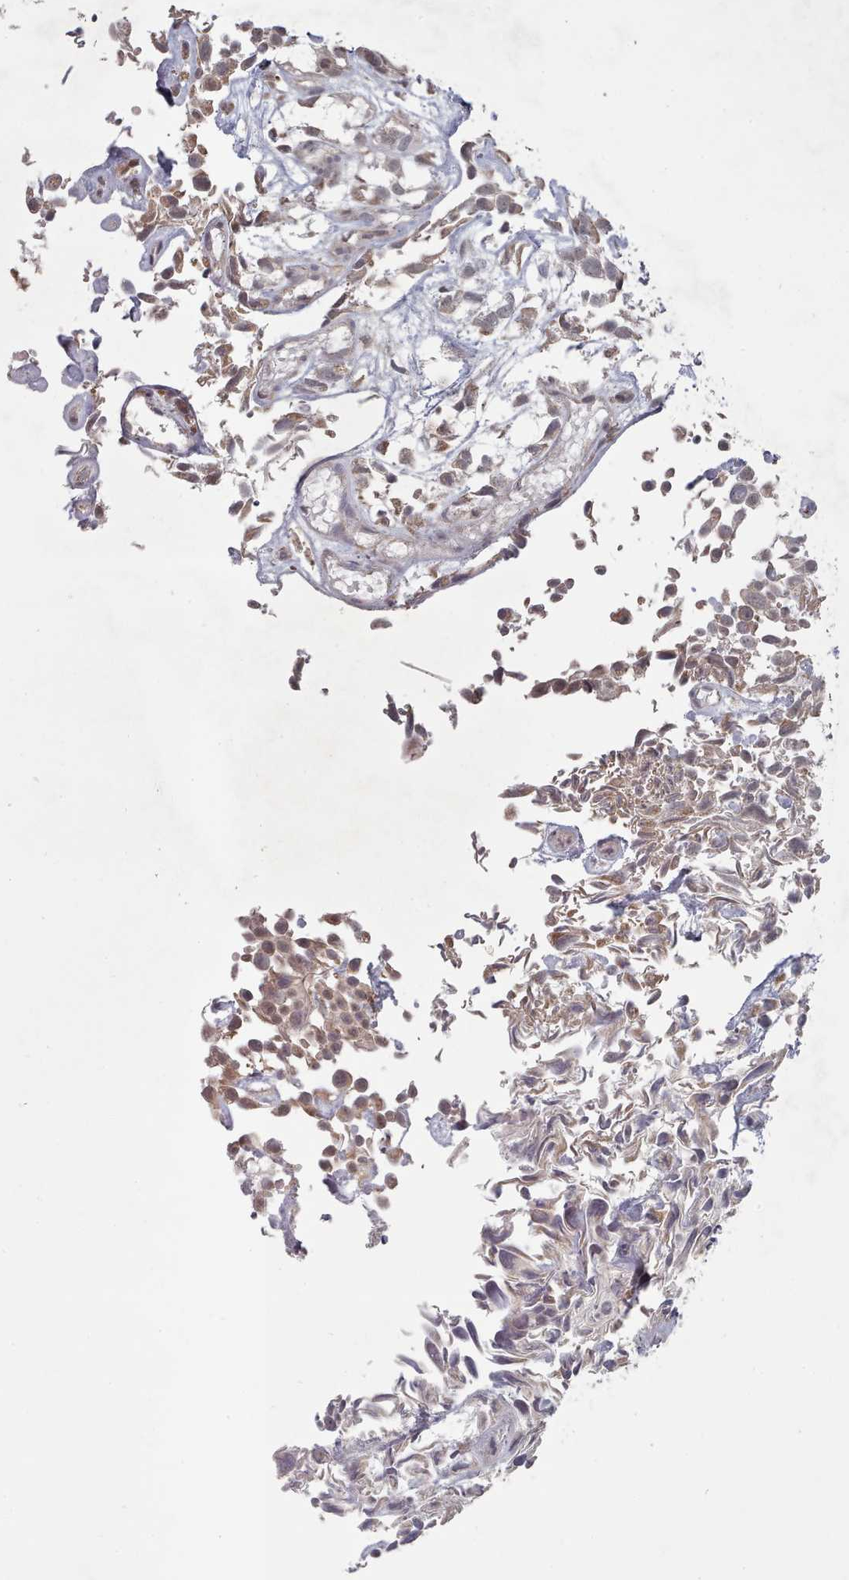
{"staining": {"intensity": "negative", "quantity": "none", "location": "none"}, "tissue": "urothelial cancer", "cell_type": "Tumor cells", "image_type": "cancer", "snomed": [{"axis": "morphology", "description": "Urothelial carcinoma, High grade"}, {"axis": "topography", "description": "Urinary bladder"}], "caption": "DAB (3,3'-diaminobenzidine) immunohistochemical staining of human urothelial cancer demonstrates no significant positivity in tumor cells. (DAB (3,3'-diaminobenzidine) IHC with hematoxylin counter stain).", "gene": "CPSF4", "patient": {"sex": "male", "age": 56}}